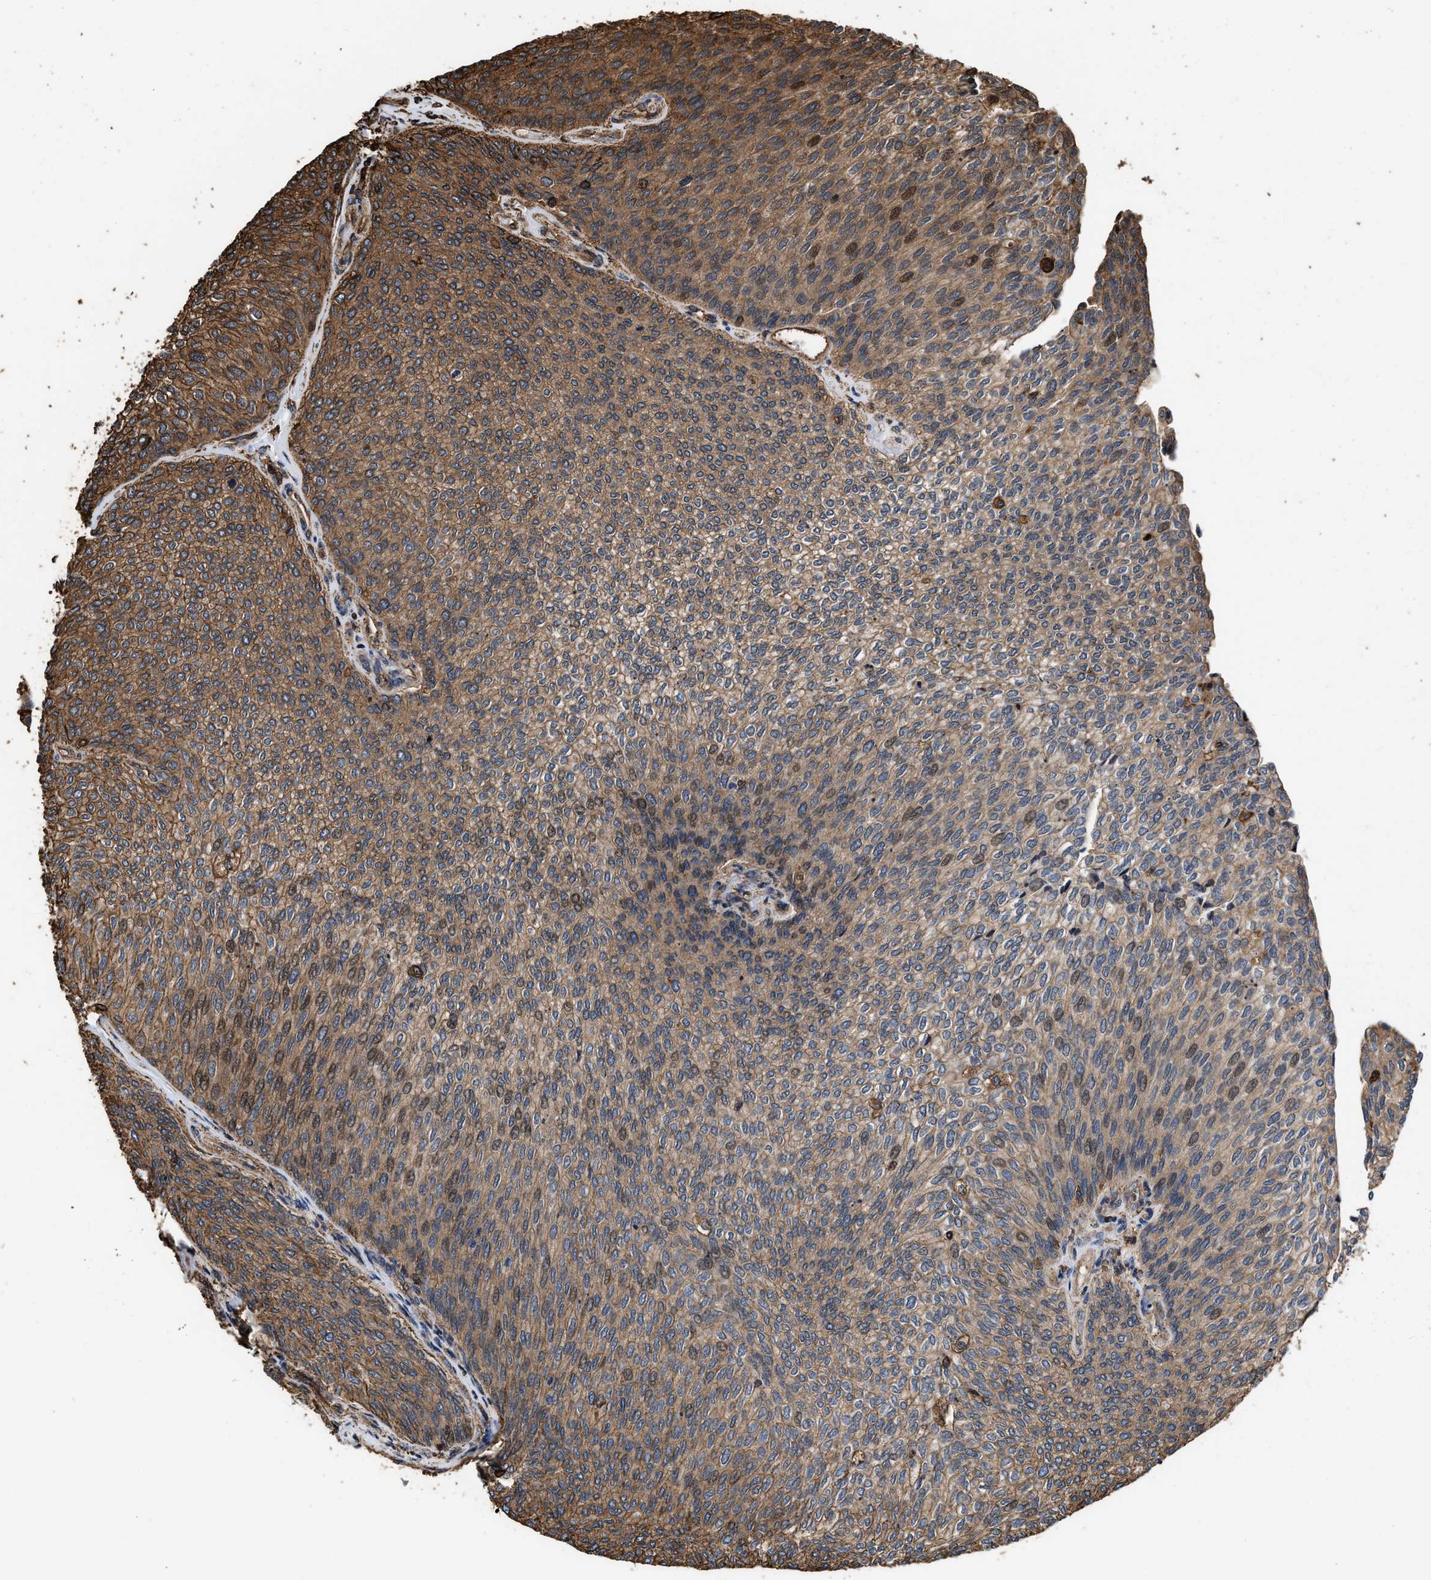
{"staining": {"intensity": "moderate", "quantity": ">75%", "location": "cytoplasmic/membranous,nuclear"}, "tissue": "urothelial cancer", "cell_type": "Tumor cells", "image_type": "cancer", "snomed": [{"axis": "morphology", "description": "Urothelial carcinoma, Low grade"}, {"axis": "topography", "description": "Urinary bladder"}], "caption": "Protein staining of urothelial carcinoma (low-grade) tissue shows moderate cytoplasmic/membranous and nuclear expression in approximately >75% of tumor cells.", "gene": "KBTBD2", "patient": {"sex": "female", "age": 79}}